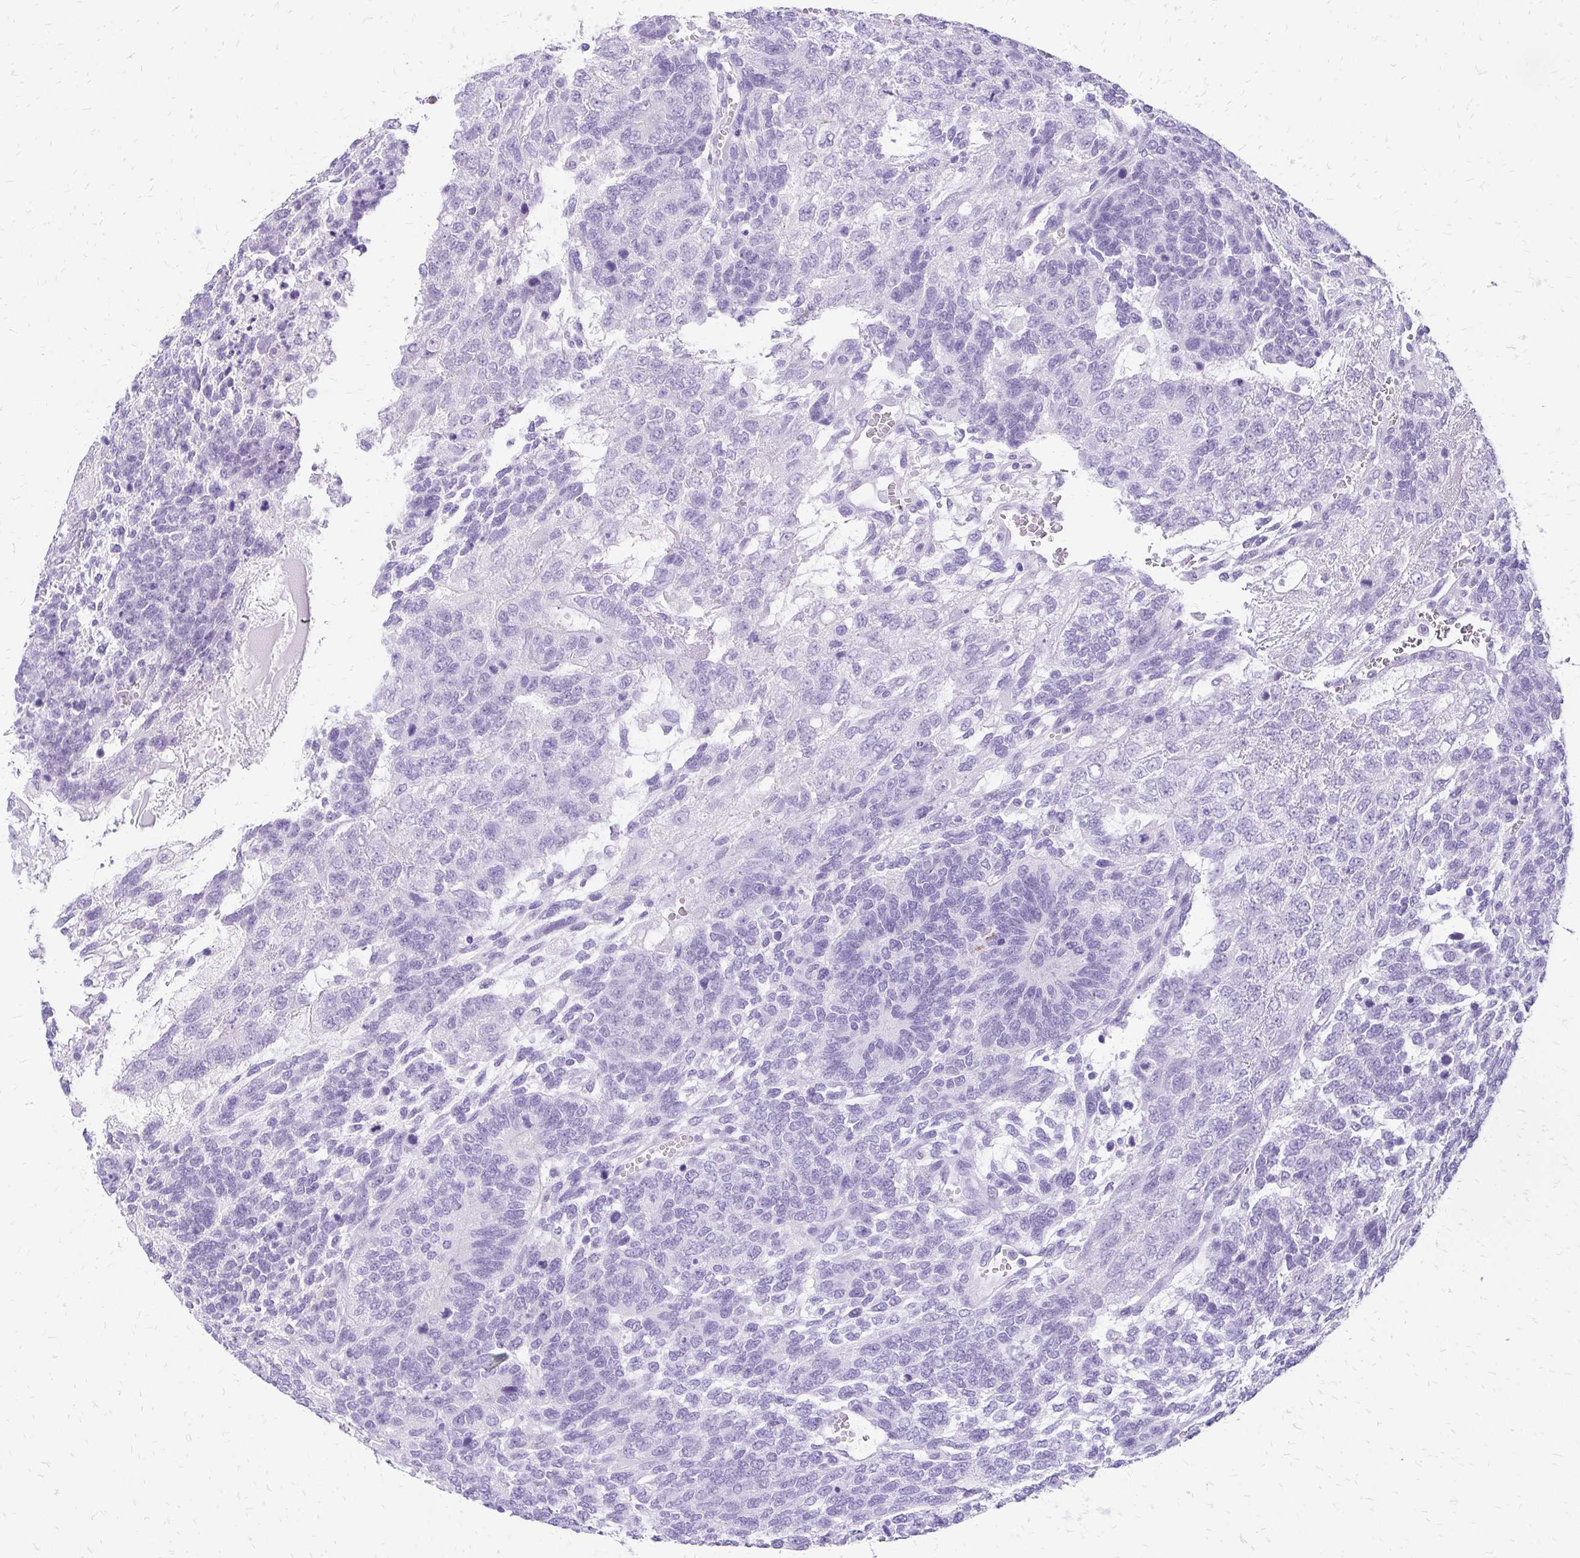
{"staining": {"intensity": "negative", "quantity": "none", "location": "none"}, "tissue": "testis cancer", "cell_type": "Tumor cells", "image_type": "cancer", "snomed": [{"axis": "morphology", "description": "Normal tissue, NOS"}, {"axis": "morphology", "description": "Carcinoma, Embryonal, NOS"}, {"axis": "topography", "description": "Testis"}, {"axis": "topography", "description": "Epididymis"}], "caption": "Tumor cells show no significant positivity in testis cancer. The staining is performed using DAB (3,3'-diaminobenzidine) brown chromogen with nuclei counter-stained in using hematoxylin.", "gene": "SLC32A1", "patient": {"sex": "male", "age": 23}}